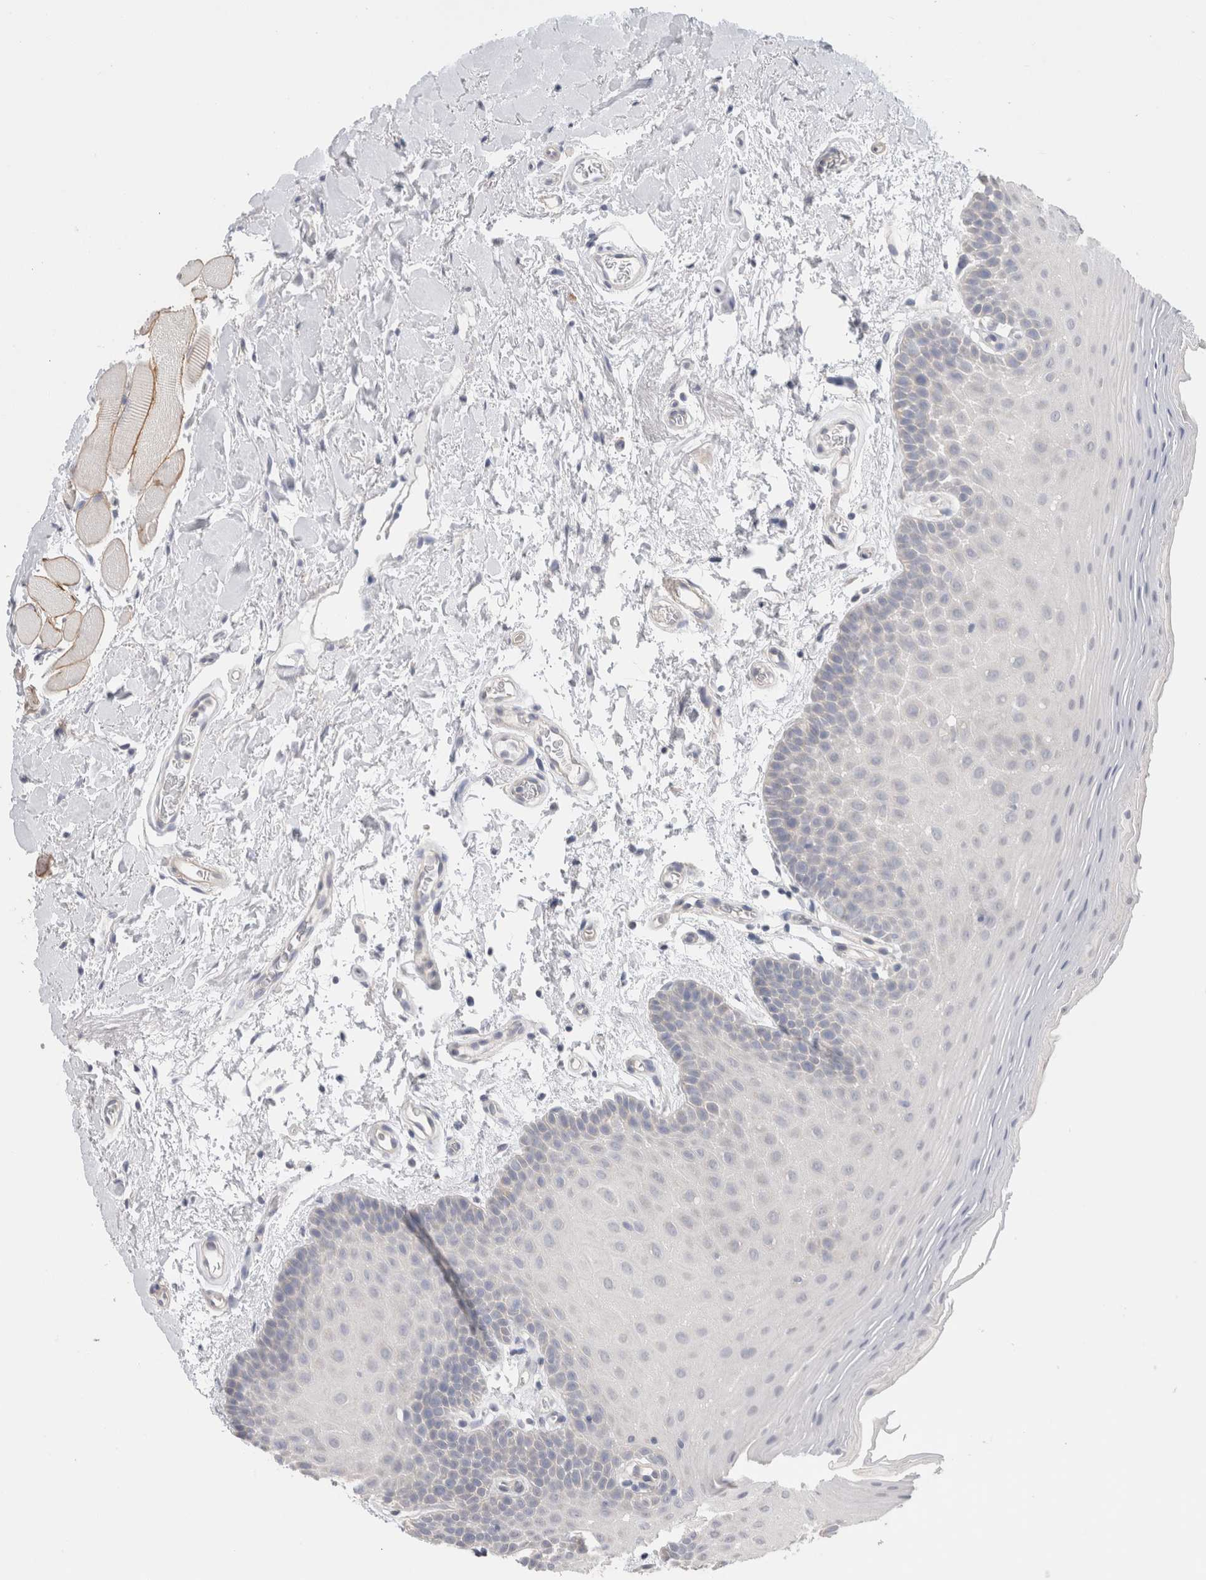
{"staining": {"intensity": "negative", "quantity": "none", "location": "none"}, "tissue": "oral mucosa", "cell_type": "Squamous epithelial cells", "image_type": "normal", "snomed": [{"axis": "morphology", "description": "Normal tissue, NOS"}, {"axis": "topography", "description": "Oral tissue"}], "caption": "High power microscopy image of an immunohistochemistry (IHC) histopathology image of unremarkable oral mucosa, revealing no significant staining in squamous epithelial cells. Brightfield microscopy of immunohistochemistry (IHC) stained with DAB (brown) and hematoxylin (blue), captured at high magnification.", "gene": "DMD", "patient": {"sex": "male", "age": 62}}